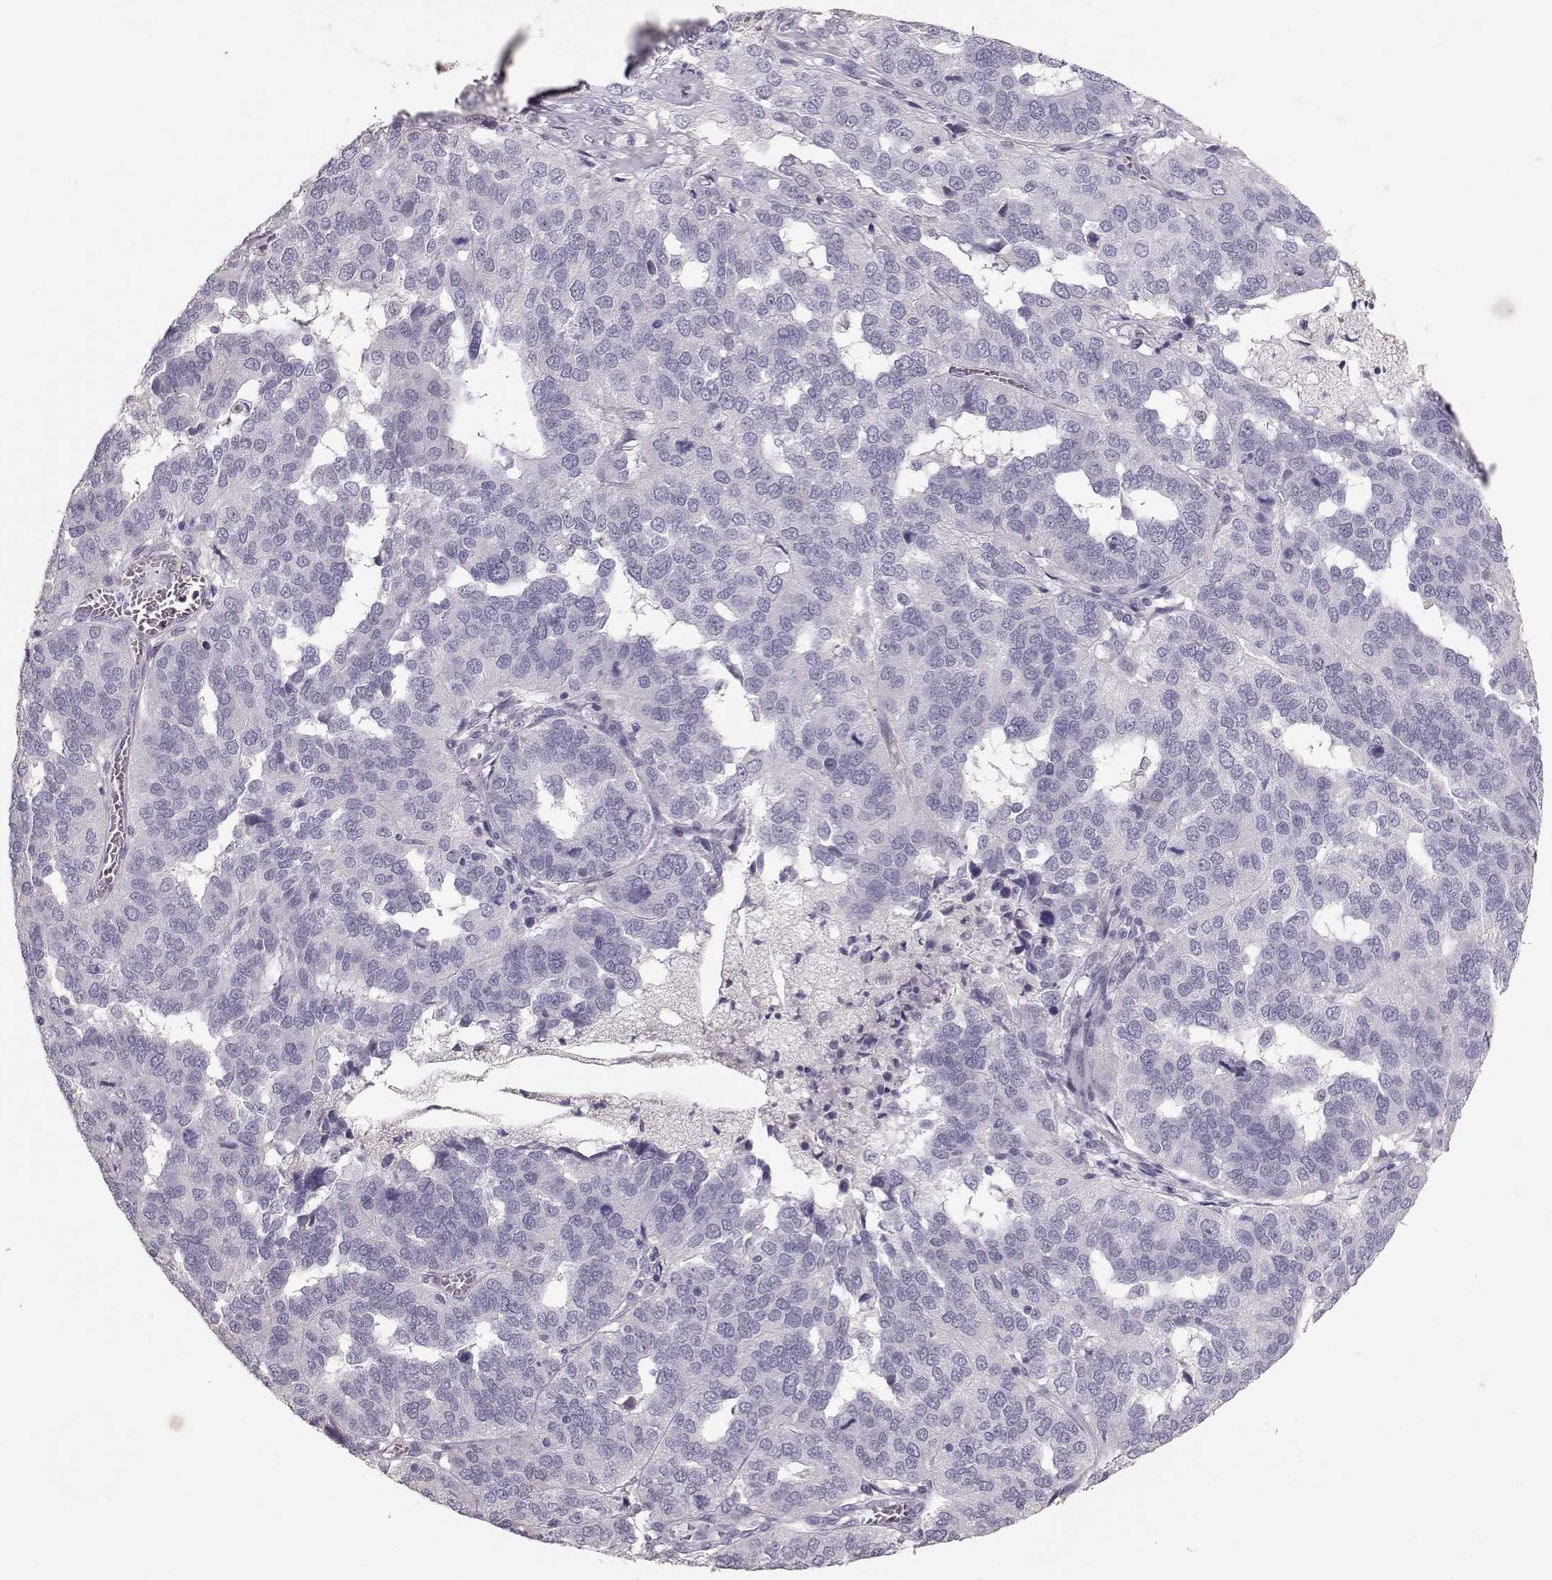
{"staining": {"intensity": "negative", "quantity": "none", "location": "none"}, "tissue": "ovarian cancer", "cell_type": "Tumor cells", "image_type": "cancer", "snomed": [{"axis": "morphology", "description": "Carcinoma, endometroid"}, {"axis": "topography", "description": "Soft tissue"}, {"axis": "topography", "description": "Ovary"}], "caption": "This is an immunohistochemistry micrograph of human ovarian cancer (endometroid carcinoma). There is no positivity in tumor cells.", "gene": "POU1F1", "patient": {"sex": "female", "age": 52}}